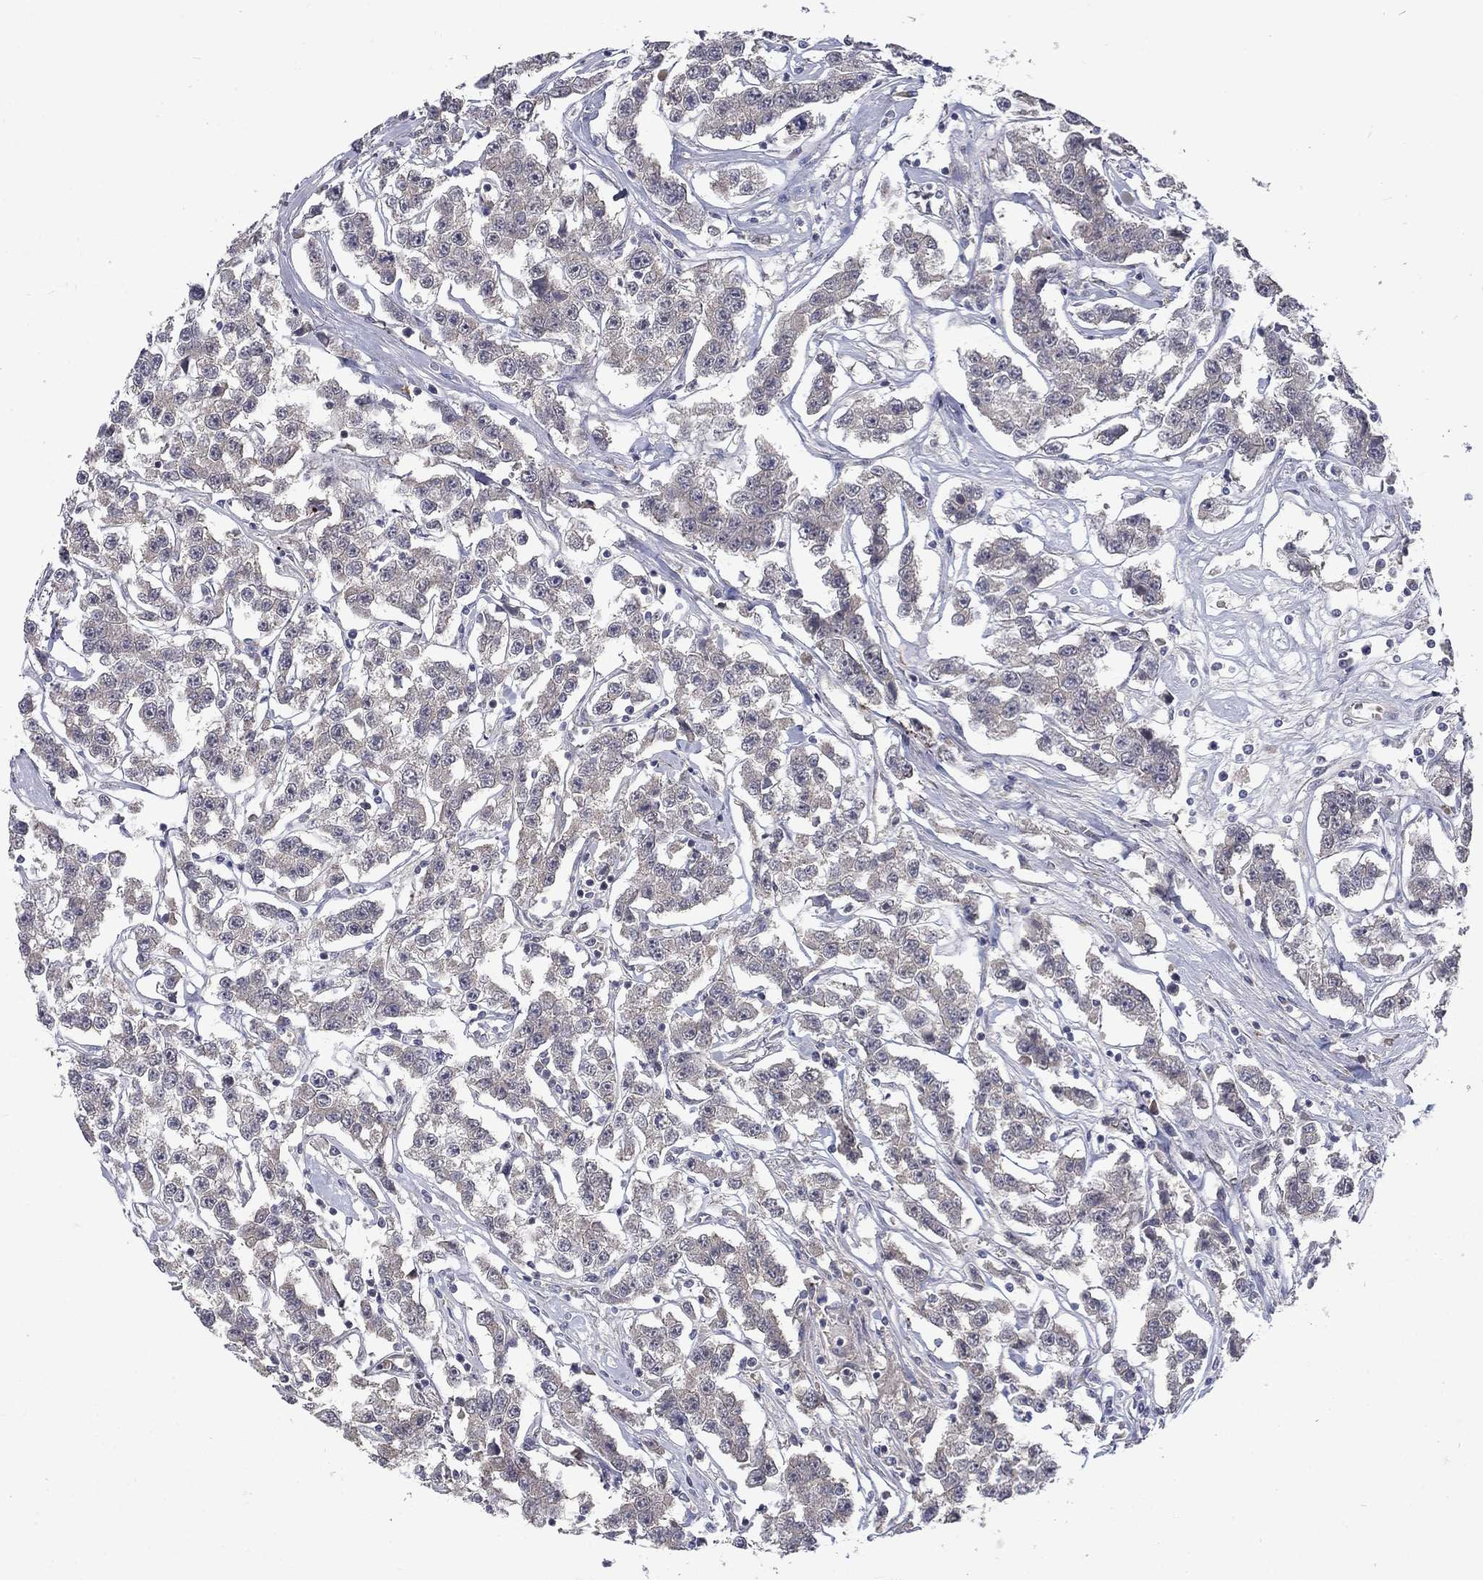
{"staining": {"intensity": "negative", "quantity": "none", "location": "none"}, "tissue": "testis cancer", "cell_type": "Tumor cells", "image_type": "cancer", "snomed": [{"axis": "morphology", "description": "Seminoma, NOS"}, {"axis": "topography", "description": "Testis"}], "caption": "A high-resolution photomicrograph shows immunohistochemistry (IHC) staining of testis cancer (seminoma), which displays no significant staining in tumor cells.", "gene": "FAM3B", "patient": {"sex": "male", "age": 59}}